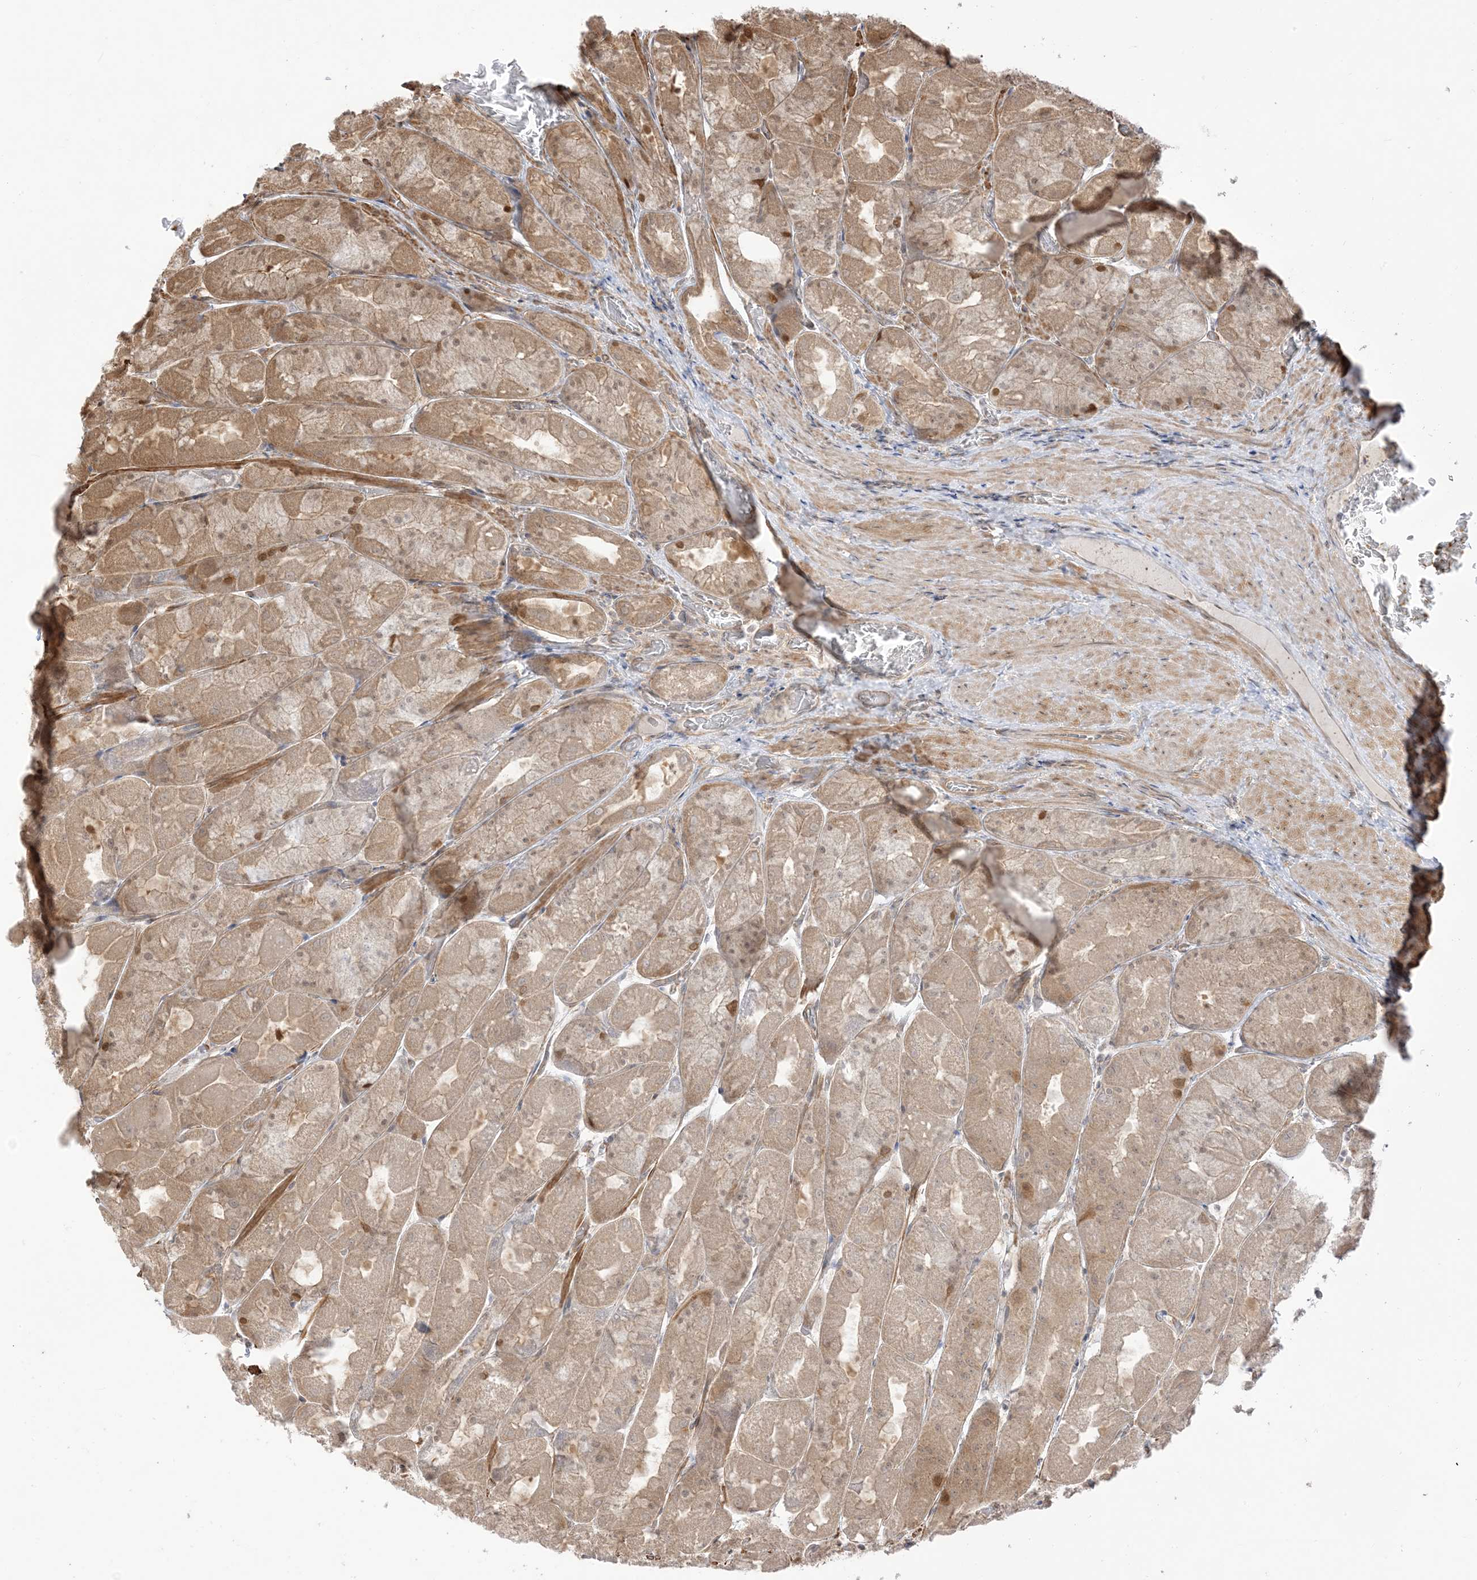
{"staining": {"intensity": "moderate", "quantity": ">75%", "location": "cytoplasmic/membranous"}, "tissue": "stomach", "cell_type": "Glandular cells", "image_type": "normal", "snomed": [{"axis": "morphology", "description": "Normal tissue, NOS"}, {"axis": "topography", "description": "Stomach"}], "caption": "Protein expression analysis of benign stomach displays moderate cytoplasmic/membranous positivity in approximately >75% of glandular cells.", "gene": "TBCC", "patient": {"sex": "female", "age": 61}}